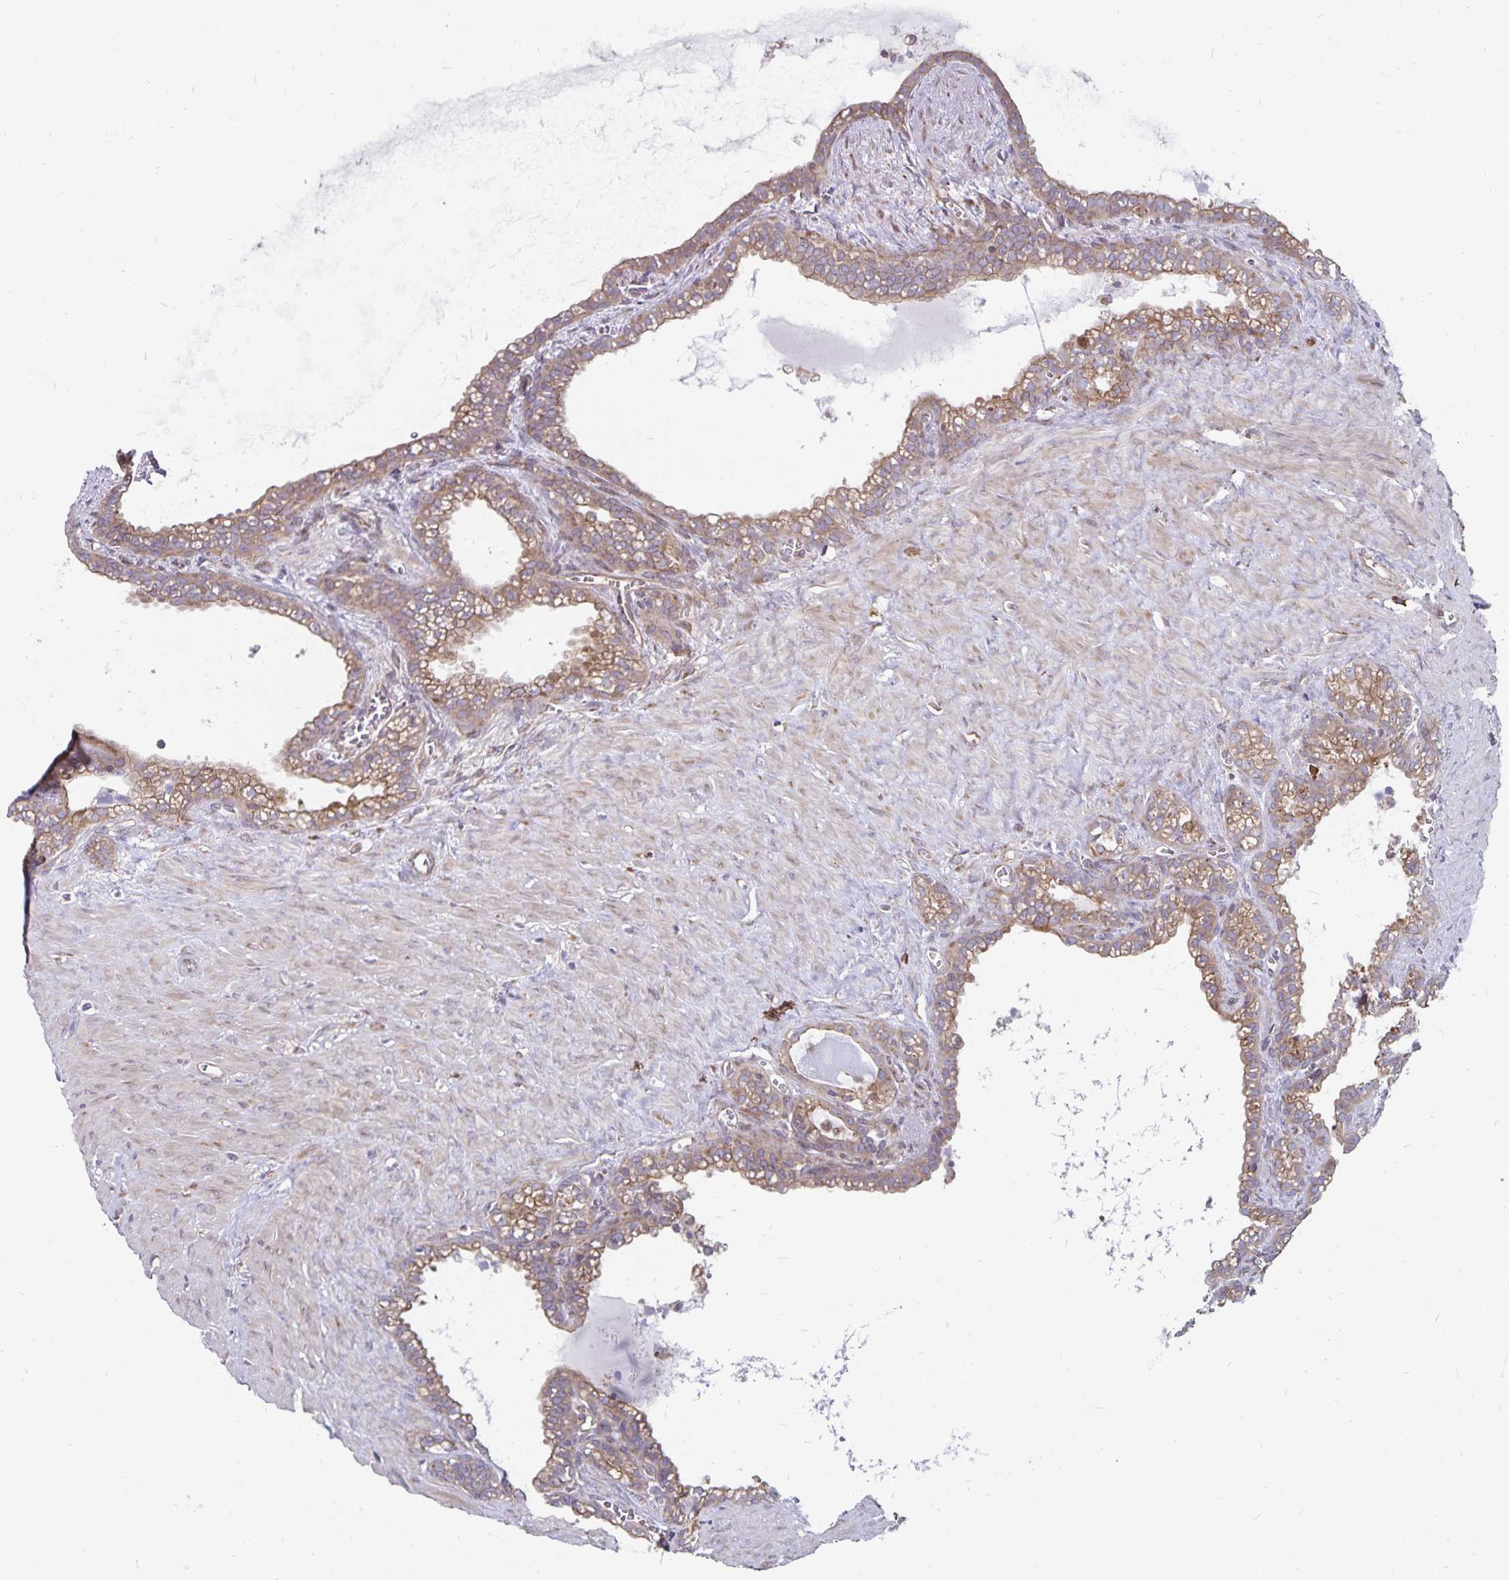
{"staining": {"intensity": "moderate", "quantity": ">75%", "location": "cytoplasmic/membranous"}, "tissue": "seminal vesicle", "cell_type": "Glandular cells", "image_type": "normal", "snomed": [{"axis": "morphology", "description": "Normal tissue, NOS"}, {"axis": "topography", "description": "Seminal veicle"}], "caption": "IHC of normal human seminal vesicle shows medium levels of moderate cytoplasmic/membranous expression in about >75% of glandular cells.", "gene": "SEC62", "patient": {"sex": "male", "age": 76}}